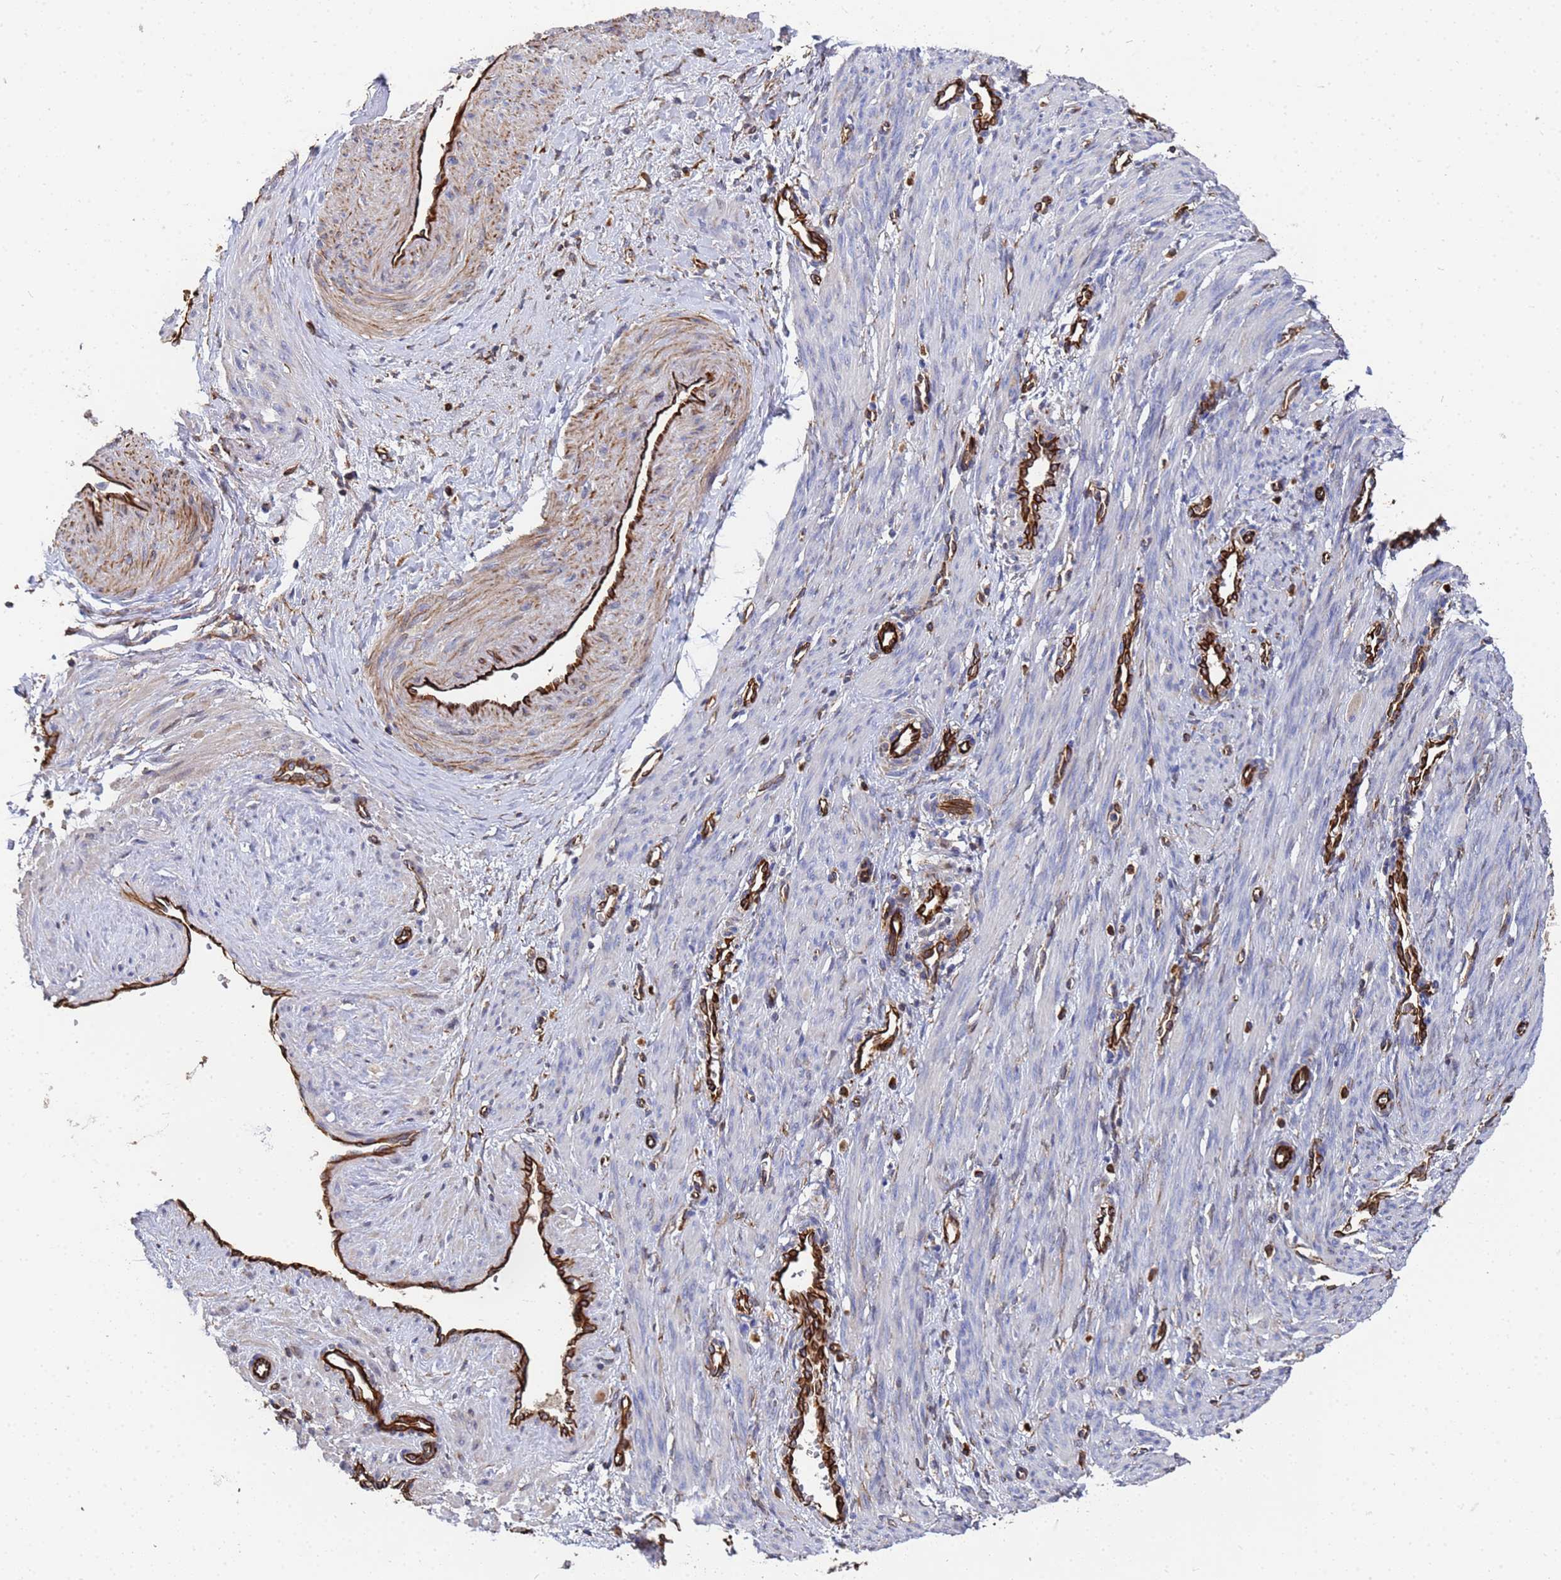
{"staining": {"intensity": "negative", "quantity": "none", "location": "none"}, "tissue": "smooth muscle", "cell_type": "Smooth muscle cells", "image_type": "normal", "snomed": [{"axis": "morphology", "description": "Normal tissue, NOS"}, {"axis": "topography", "description": "Endometrium"}], "caption": "Smooth muscle stained for a protein using IHC displays no positivity smooth muscle cells.", "gene": "SYT13", "patient": {"sex": "female", "age": 33}}